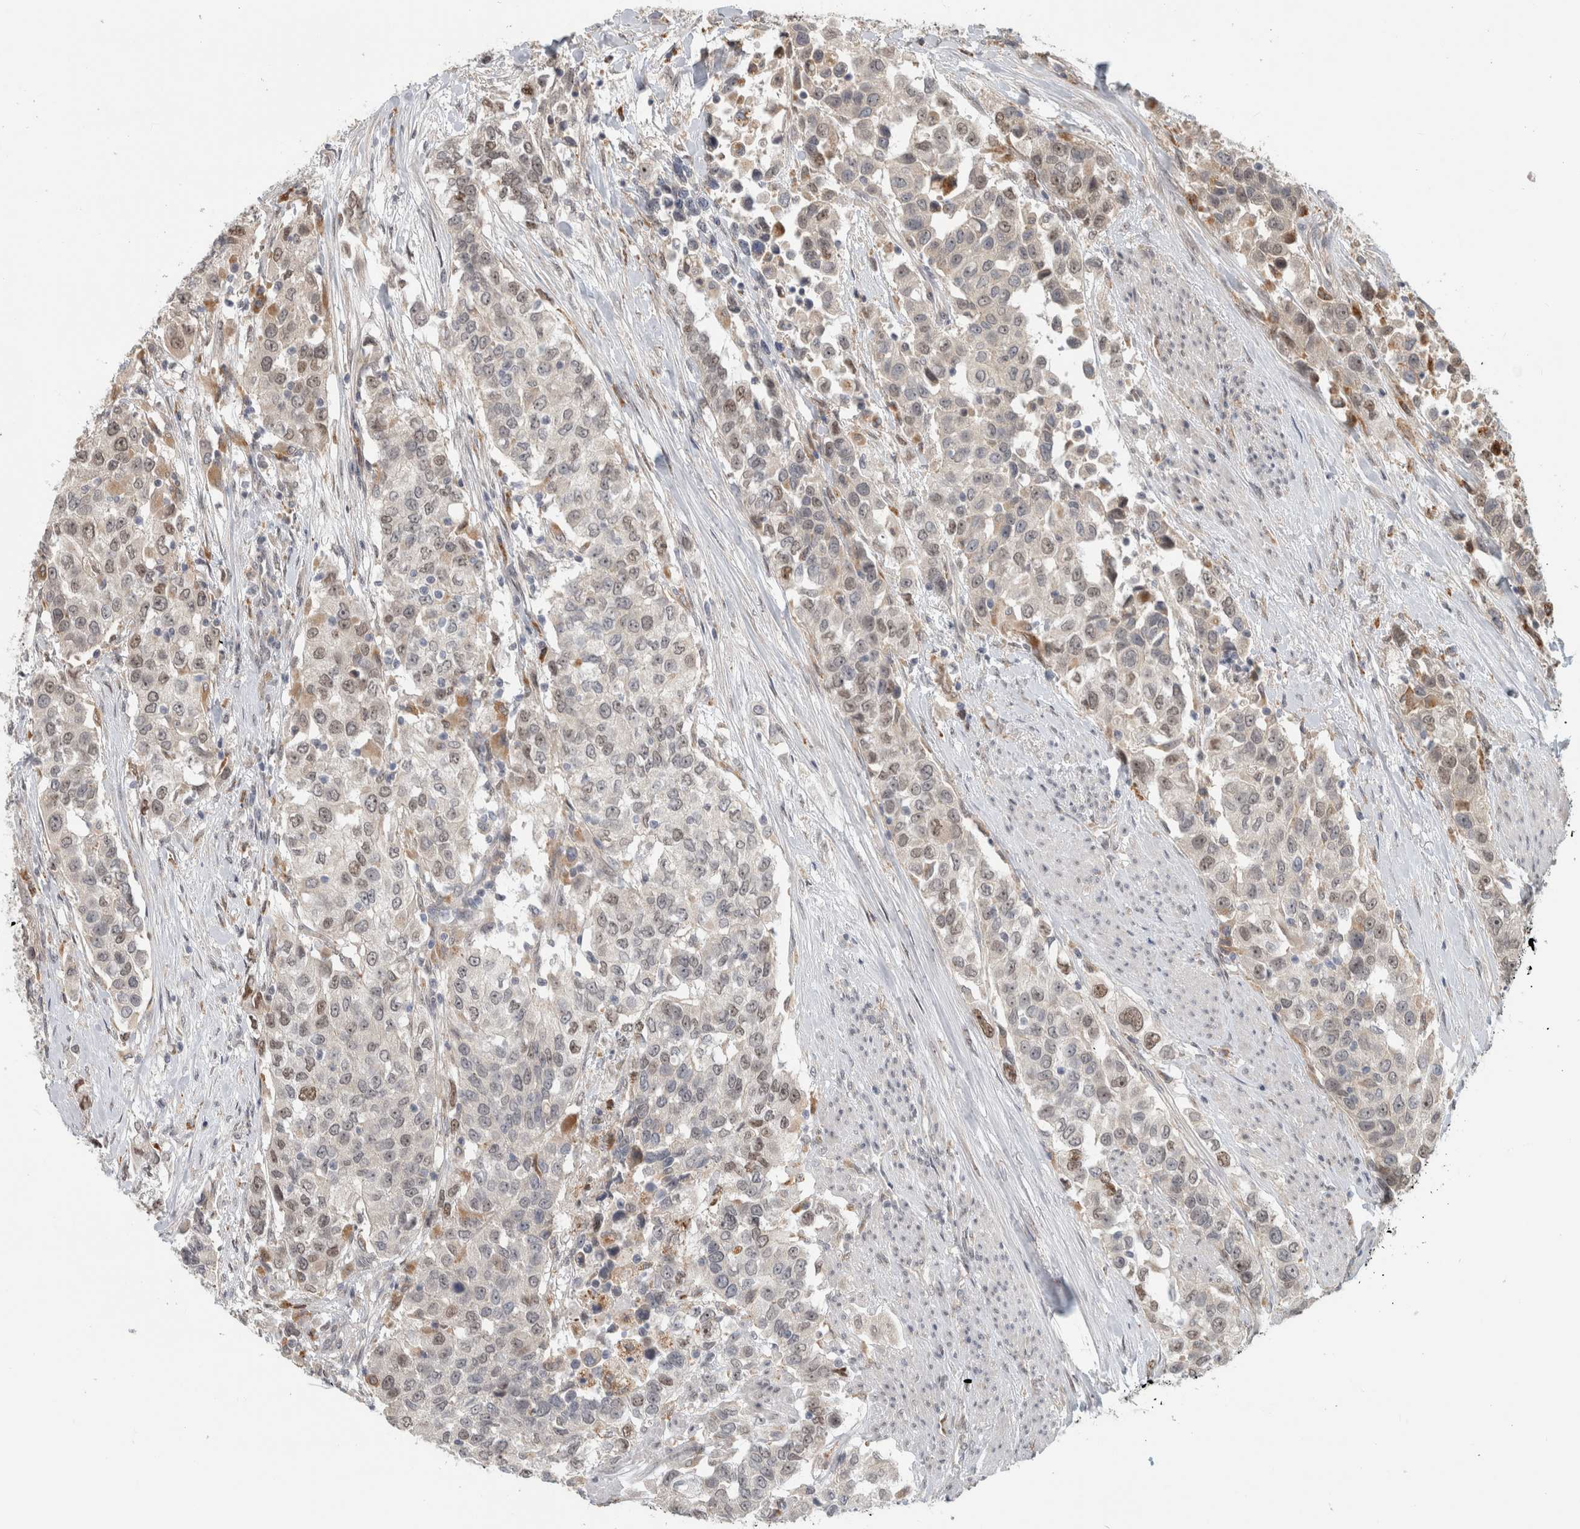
{"staining": {"intensity": "weak", "quantity": "25%-75%", "location": "nuclear"}, "tissue": "urothelial cancer", "cell_type": "Tumor cells", "image_type": "cancer", "snomed": [{"axis": "morphology", "description": "Urothelial carcinoma, High grade"}, {"axis": "topography", "description": "Urinary bladder"}], "caption": "Weak nuclear expression is present in approximately 25%-75% of tumor cells in urothelial cancer. (DAB IHC, brown staining for protein, blue staining for nuclei).", "gene": "NAB2", "patient": {"sex": "female", "age": 80}}